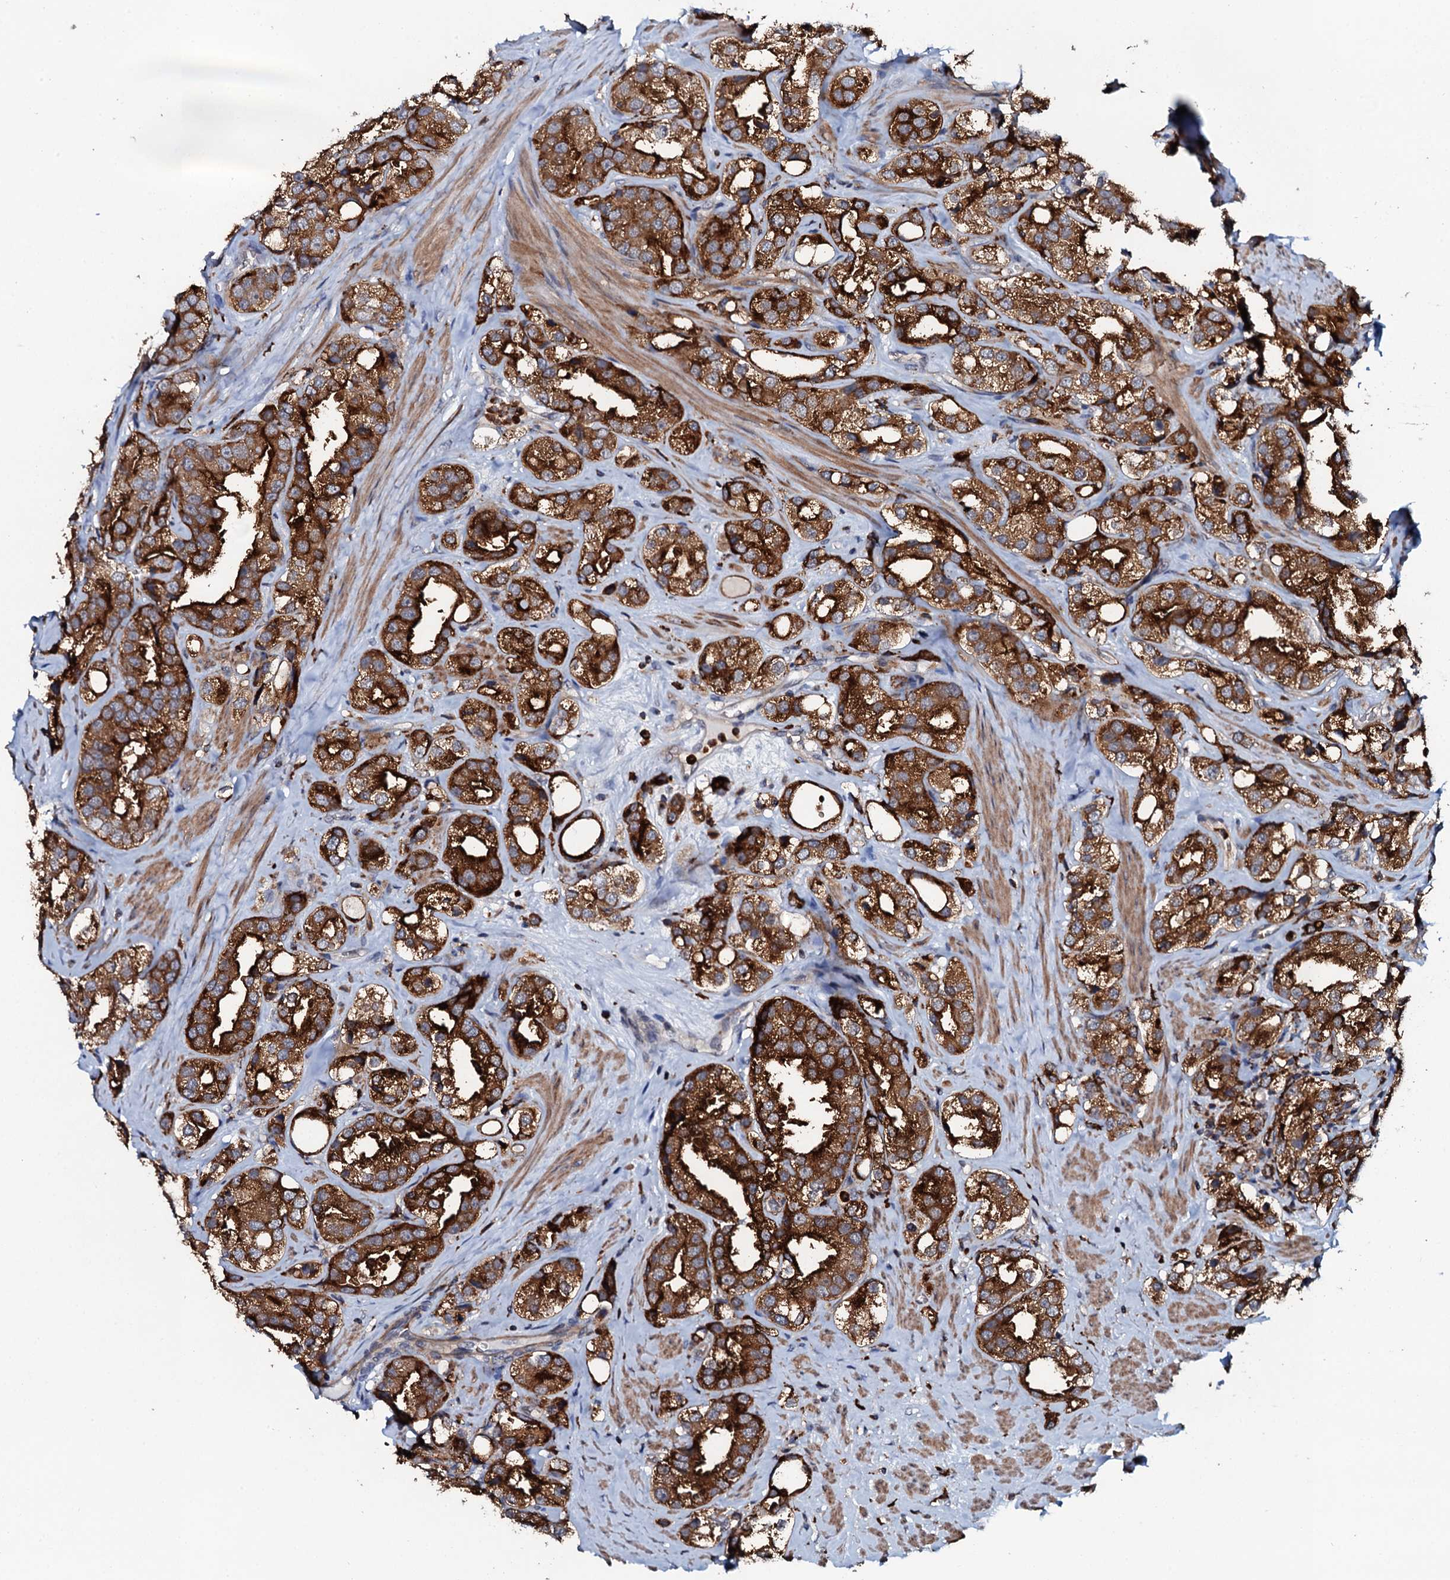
{"staining": {"intensity": "strong", "quantity": ">75%", "location": "cytoplasmic/membranous"}, "tissue": "prostate cancer", "cell_type": "Tumor cells", "image_type": "cancer", "snomed": [{"axis": "morphology", "description": "Adenocarcinoma, NOS"}, {"axis": "topography", "description": "Prostate"}], "caption": "A micrograph of human prostate cancer (adenocarcinoma) stained for a protein shows strong cytoplasmic/membranous brown staining in tumor cells. The staining was performed using DAB, with brown indicating positive protein expression. Nuclei are stained blue with hematoxylin.", "gene": "VAMP8", "patient": {"sex": "male", "age": 79}}